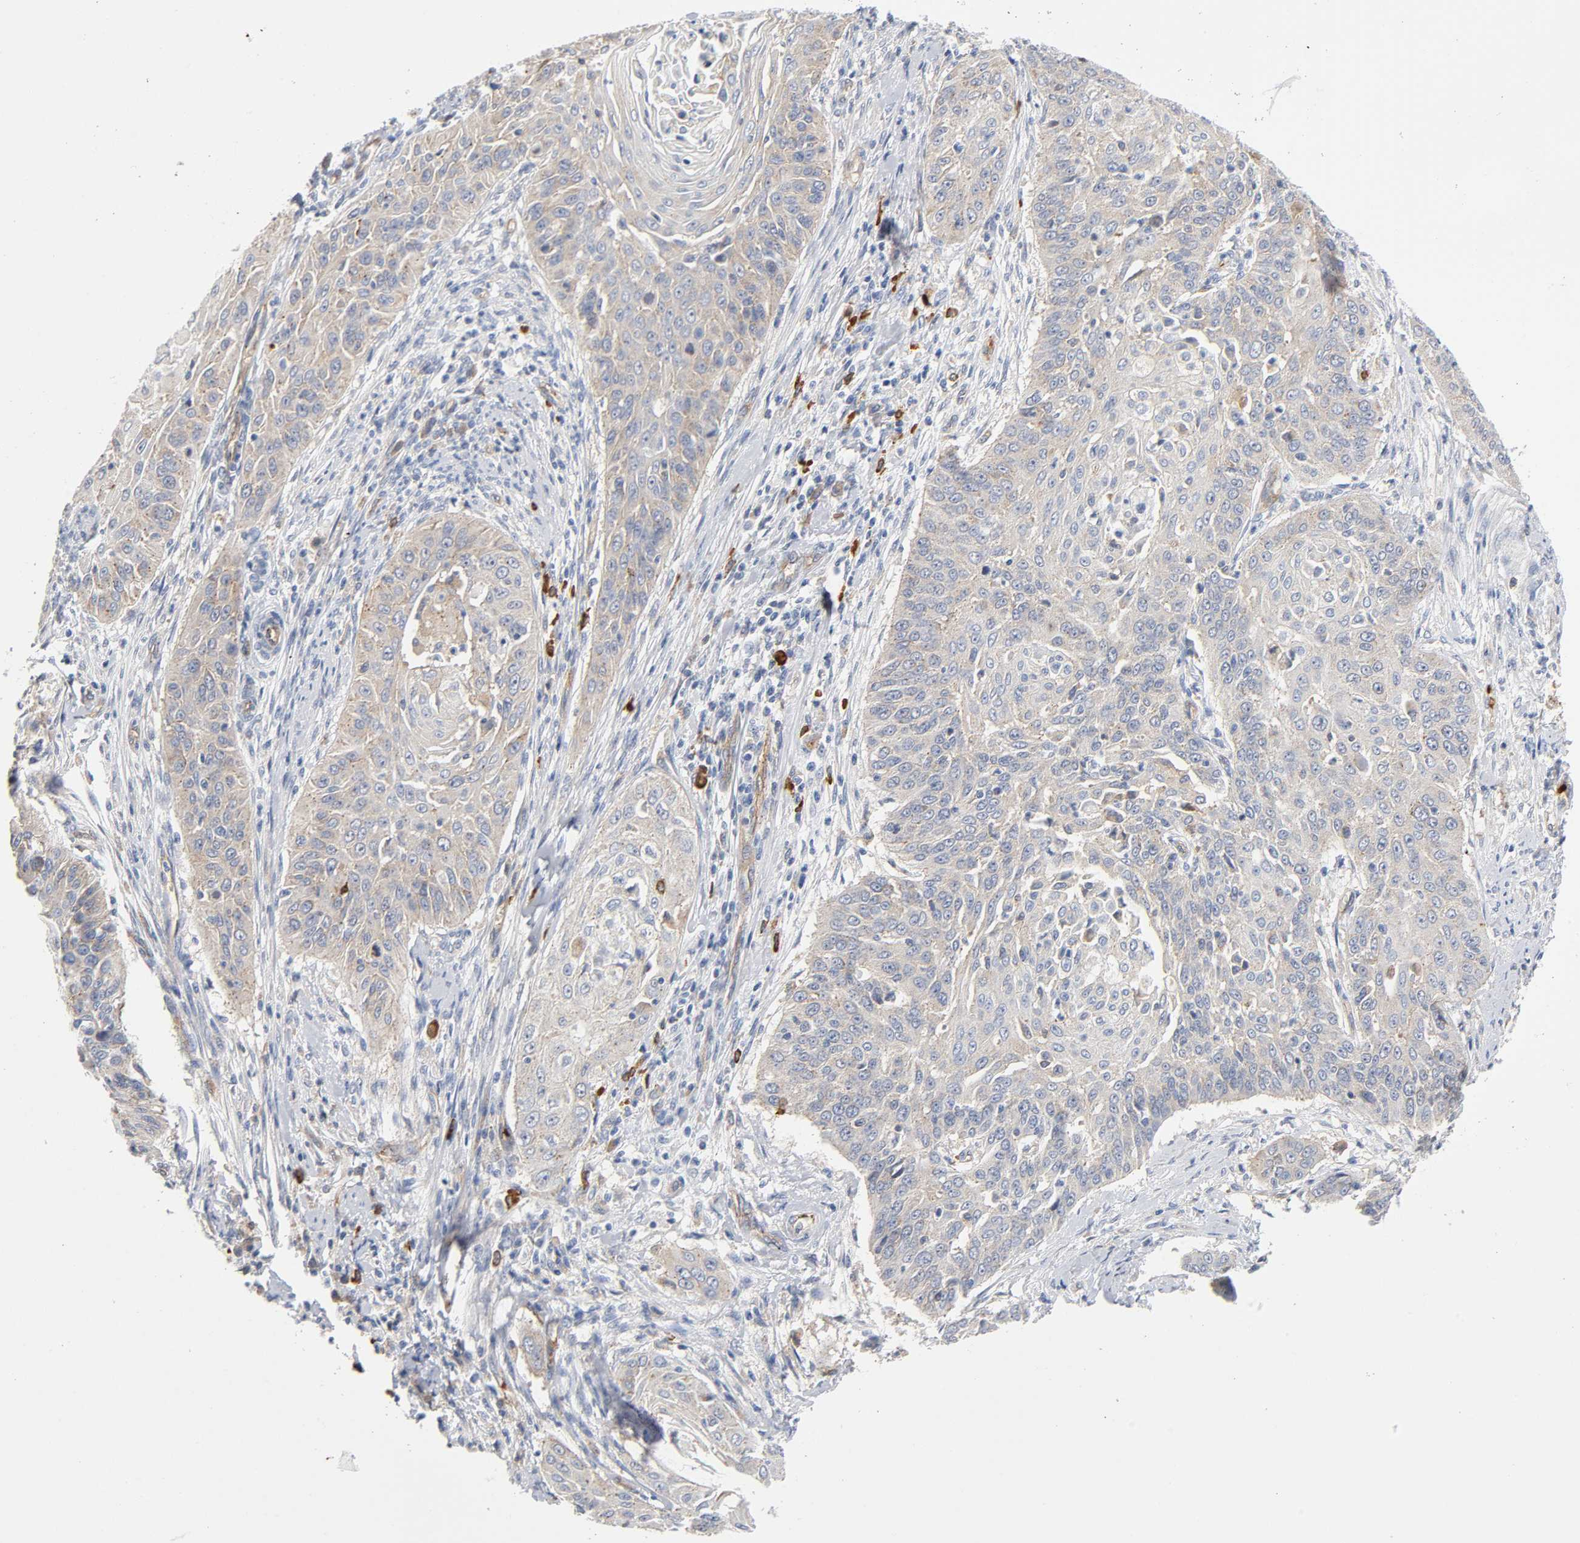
{"staining": {"intensity": "weak", "quantity": ">75%", "location": "cytoplasmic/membranous"}, "tissue": "cervical cancer", "cell_type": "Tumor cells", "image_type": "cancer", "snomed": [{"axis": "morphology", "description": "Squamous cell carcinoma, NOS"}, {"axis": "topography", "description": "Cervix"}], "caption": "Cervical cancer (squamous cell carcinoma) stained for a protein (brown) exhibits weak cytoplasmic/membranous positive expression in about >75% of tumor cells.", "gene": "CD2AP", "patient": {"sex": "female", "age": 33}}